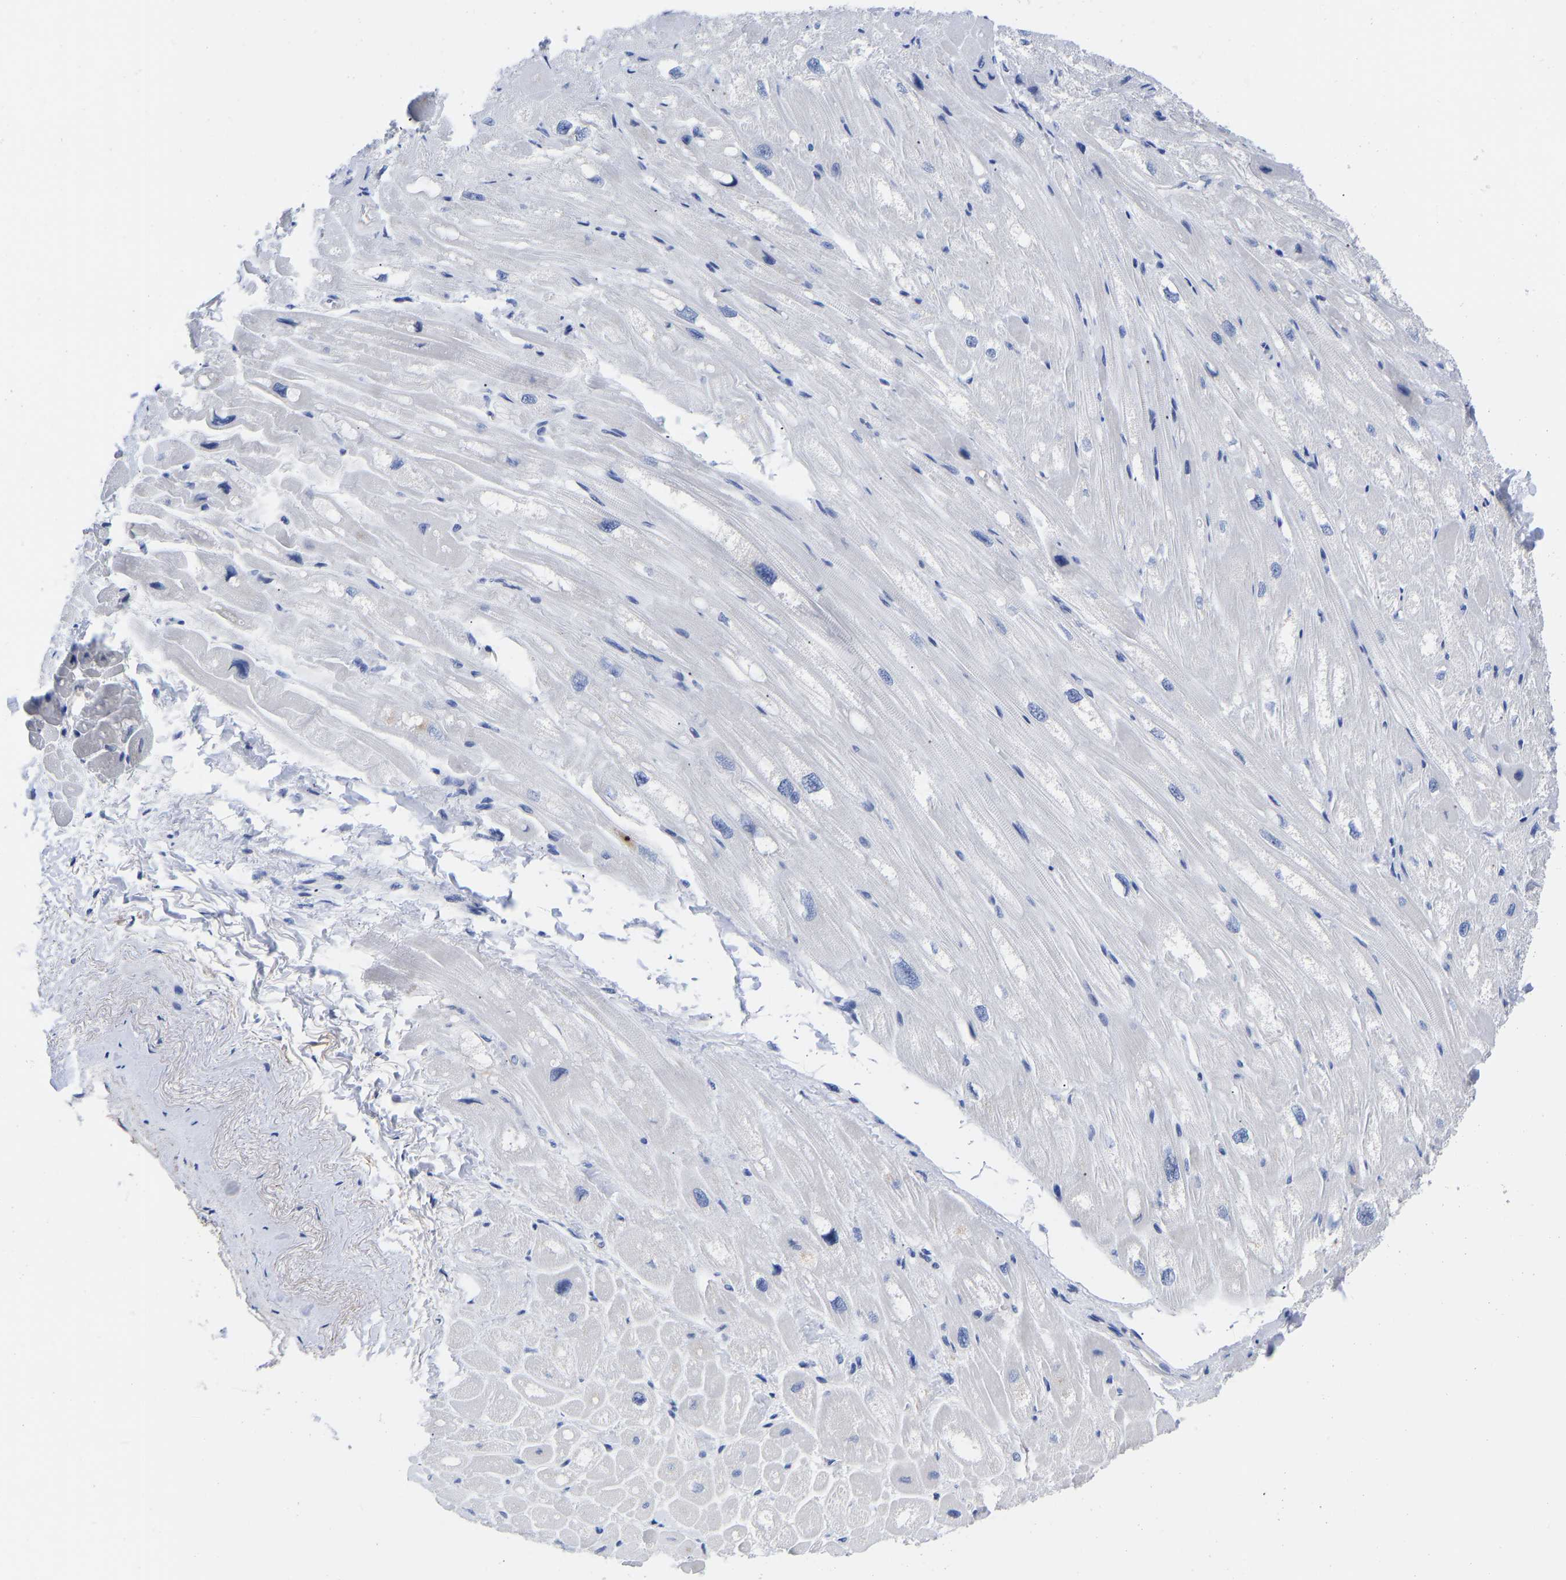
{"staining": {"intensity": "negative", "quantity": "none", "location": "none"}, "tissue": "heart muscle", "cell_type": "Cardiomyocytes", "image_type": "normal", "snomed": [{"axis": "morphology", "description": "Normal tissue, NOS"}, {"axis": "topography", "description": "Heart"}], "caption": "Protein analysis of benign heart muscle exhibits no significant expression in cardiomyocytes. (DAB immunohistochemistry (IHC) with hematoxylin counter stain).", "gene": "GPA33", "patient": {"sex": "male", "age": 49}}